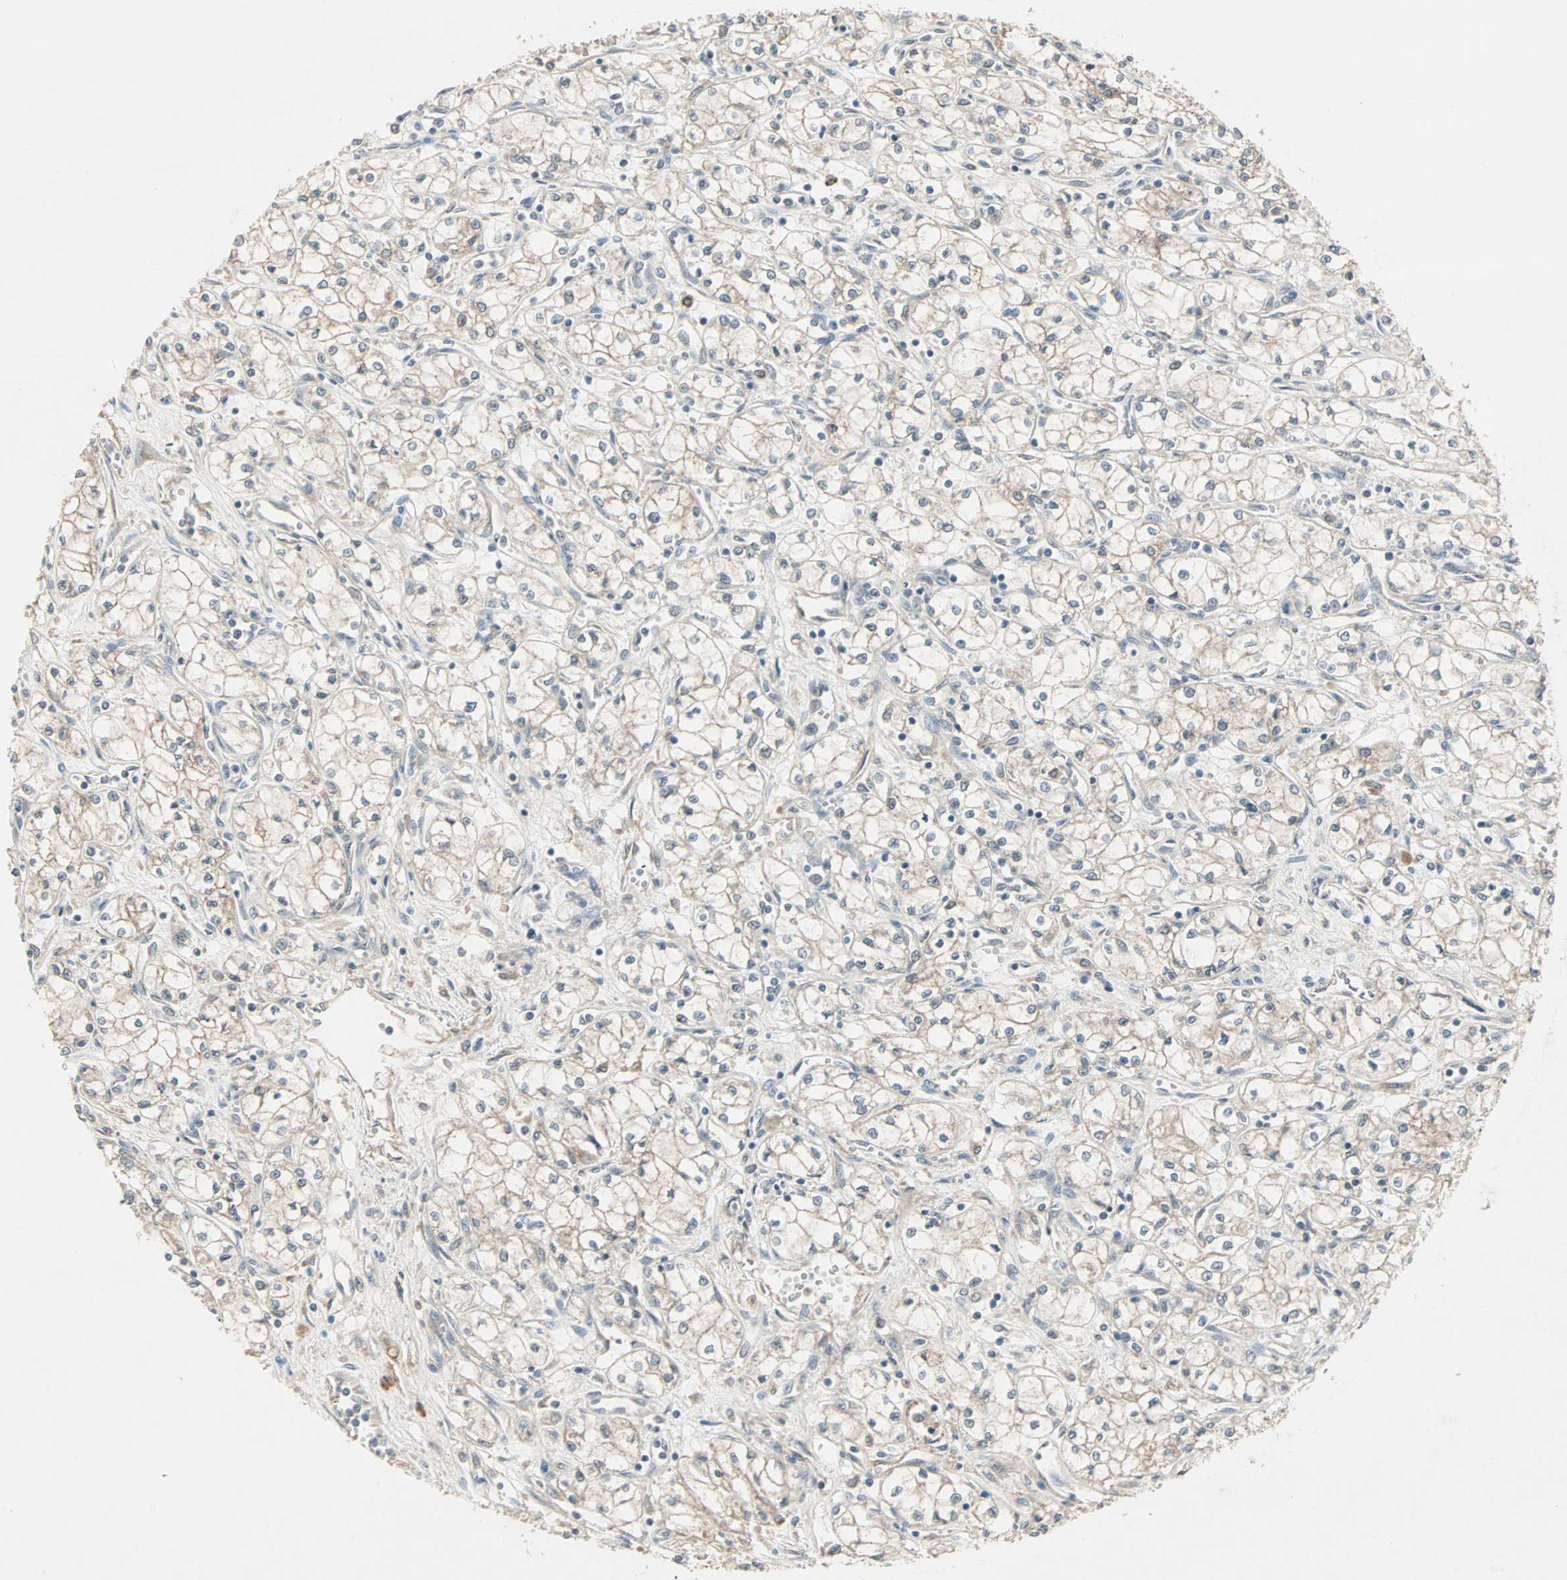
{"staining": {"intensity": "negative", "quantity": "none", "location": "none"}, "tissue": "renal cancer", "cell_type": "Tumor cells", "image_type": "cancer", "snomed": [{"axis": "morphology", "description": "Normal tissue, NOS"}, {"axis": "morphology", "description": "Adenocarcinoma, NOS"}, {"axis": "topography", "description": "Kidney"}], "caption": "A photomicrograph of human renal adenocarcinoma is negative for staining in tumor cells.", "gene": "JMJD7-PLA2G4B", "patient": {"sex": "male", "age": 59}}